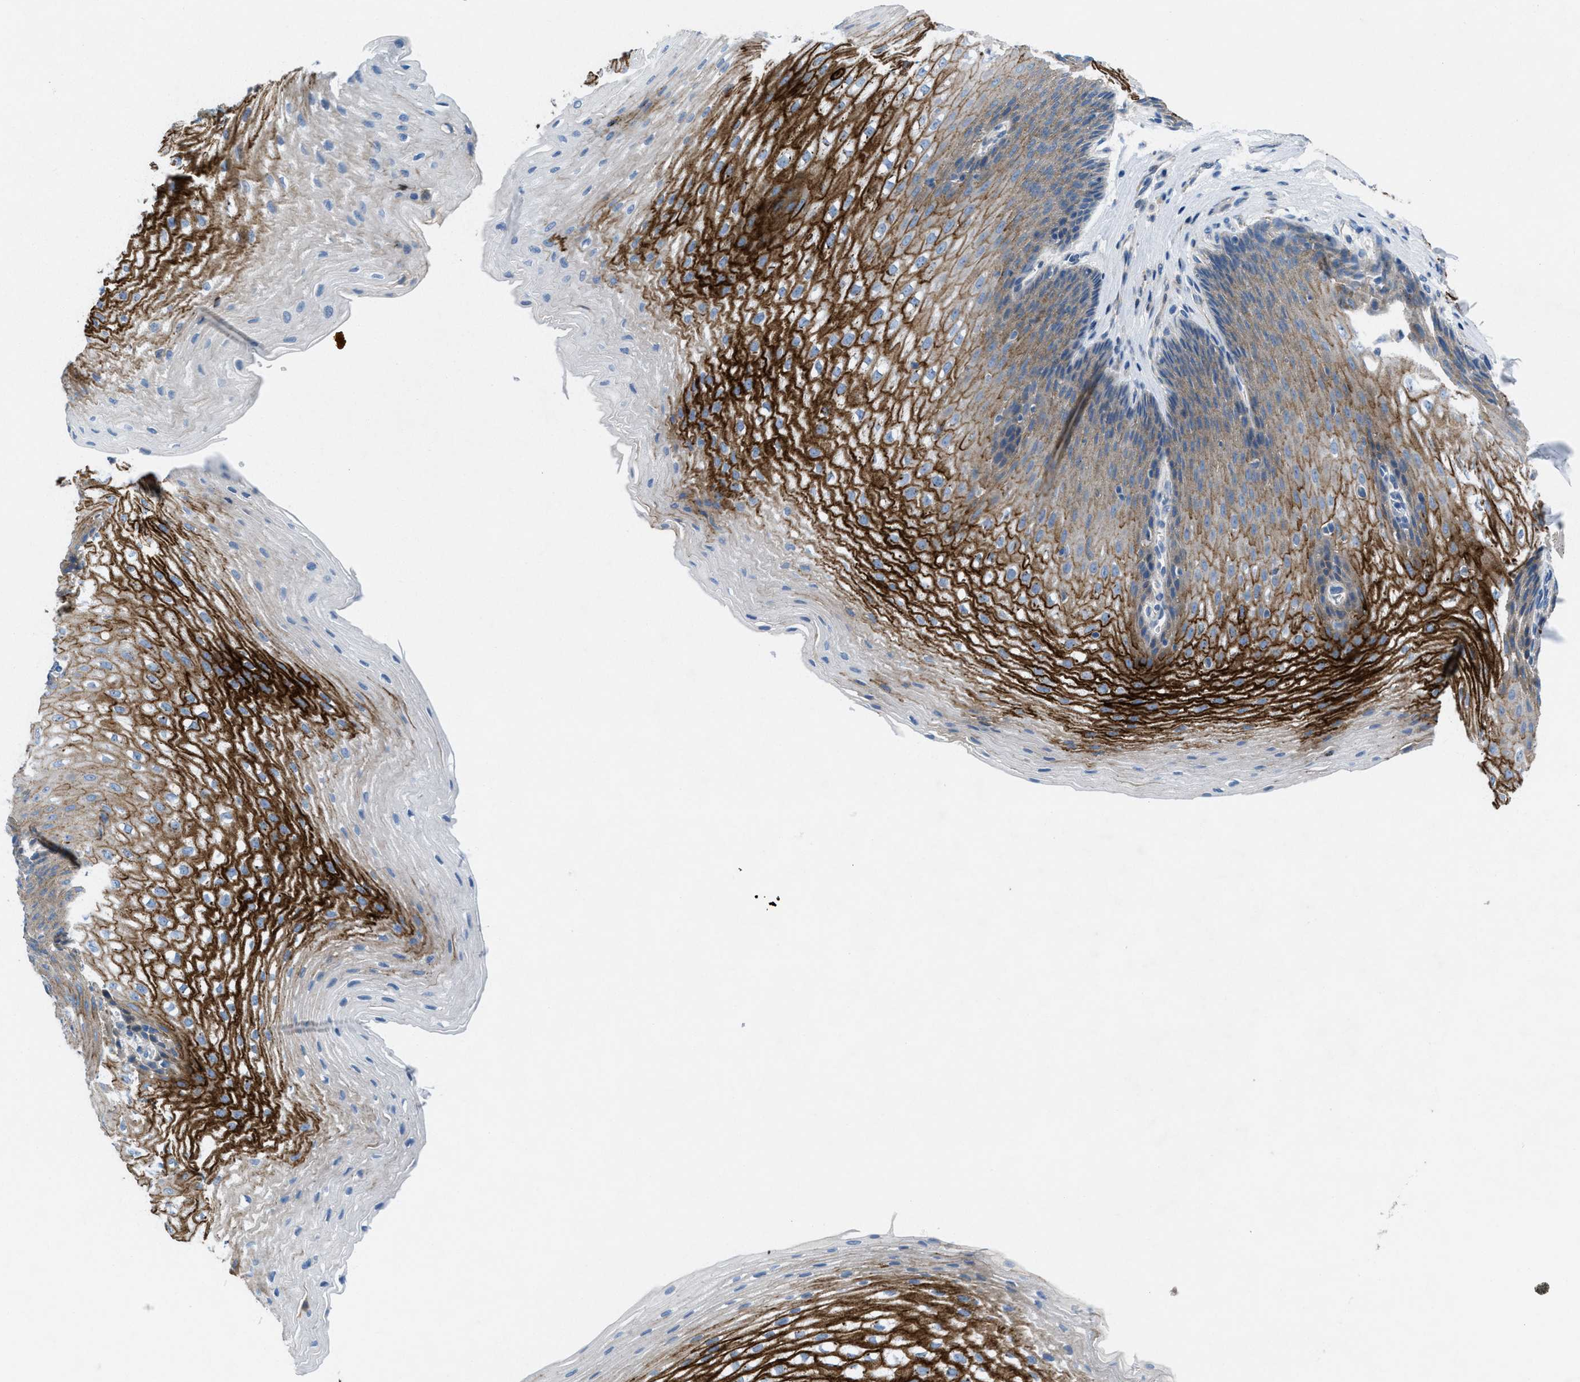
{"staining": {"intensity": "strong", "quantity": "25%-75%", "location": "cytoplasmic/membranous"}, "tissue": "esophagus", "cell_type": "Squamous epithelial cells", "image_type": "normal", "snomed": [{"axis": "morphology", "description": "Normal tissue, NOS"}, {"axis": "topography", "description": "Esophagus"}], "caption": "The histopathology image reveals staining of unremarkable esophagus, revealing strong cytoplasmic/membranous protein expression (brown color) within squamous epithelial cells. (Brightfield microscopy of DAB IHC at high magnification).", "gene": "MFSD13A", "patient": {"sex": "male", "age": 48}}